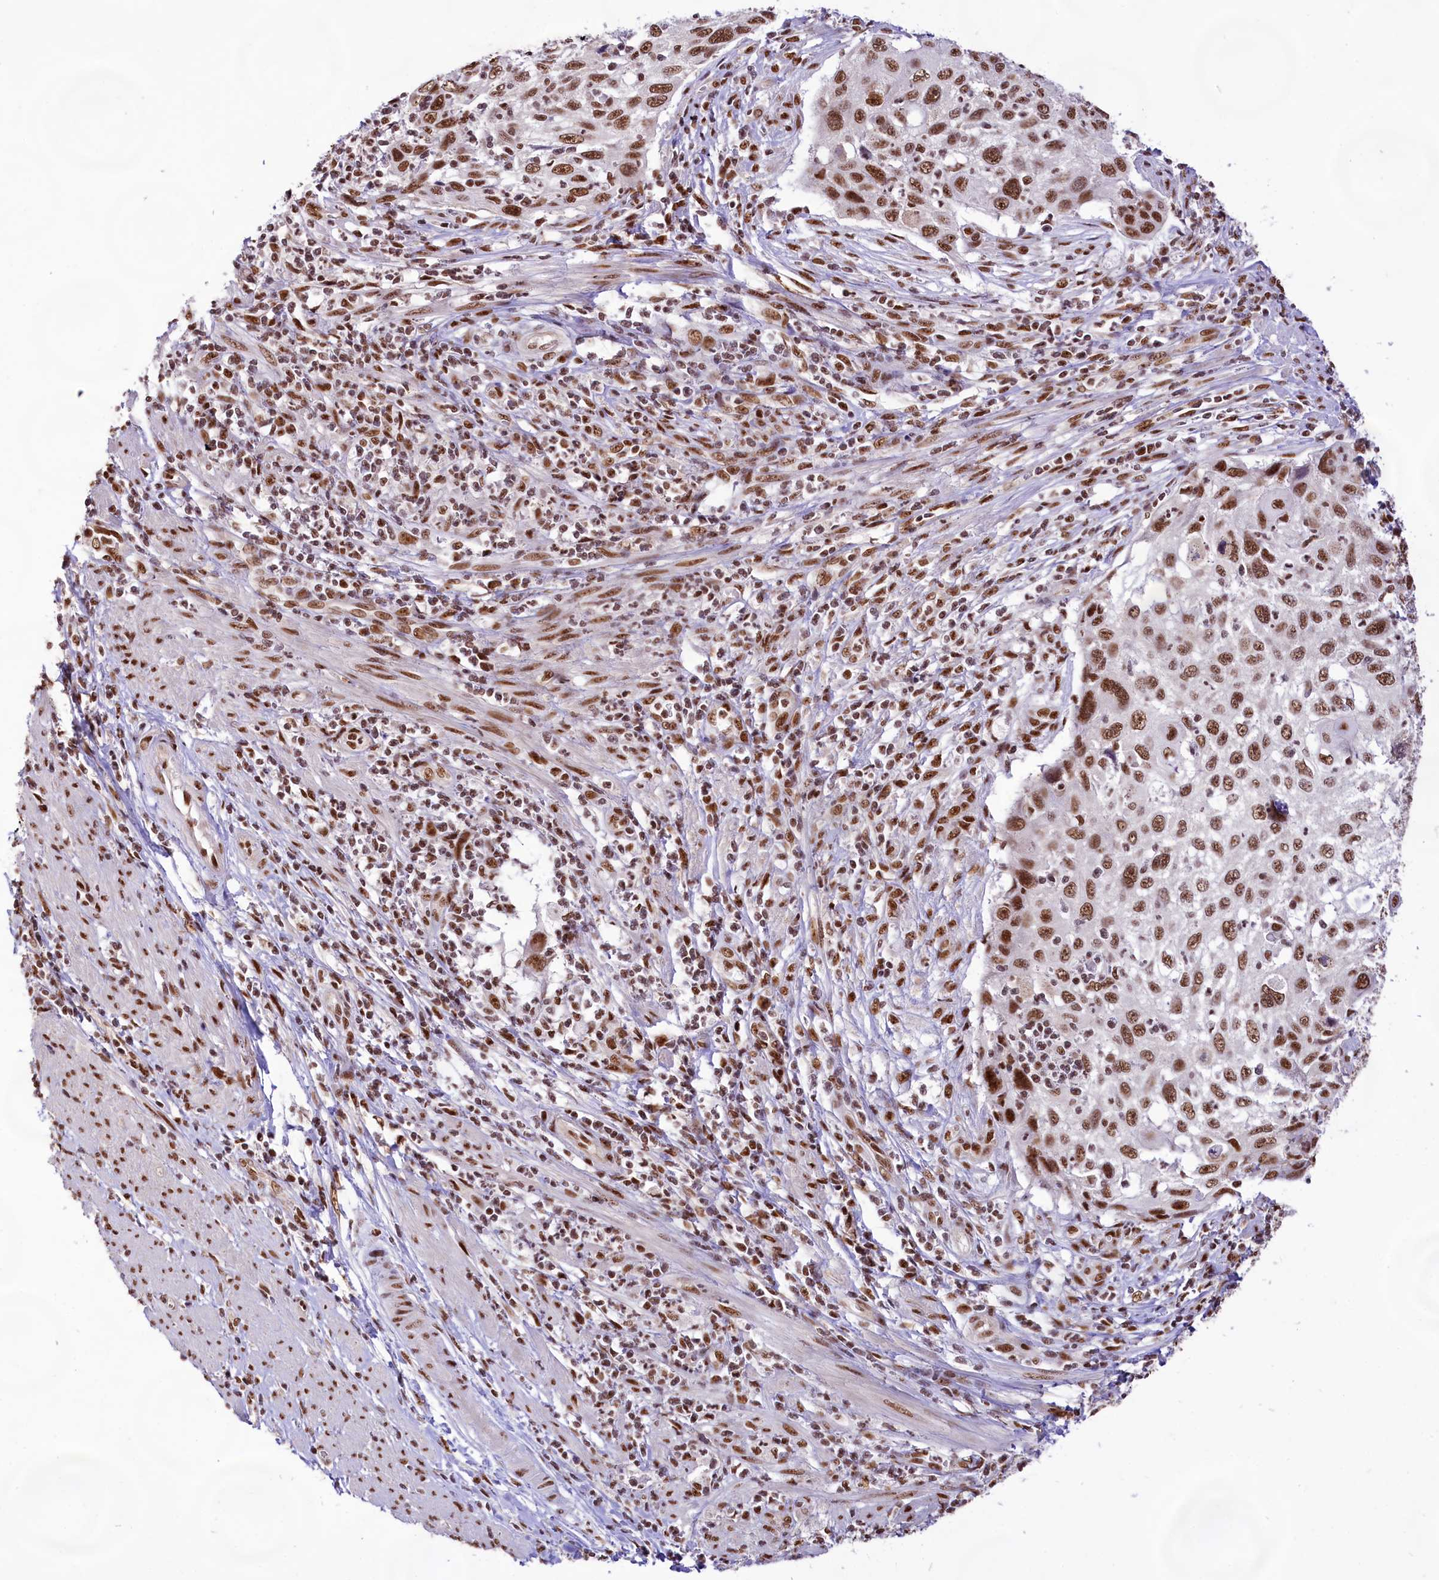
{"staining": {"intensity": "moderate", "quantity": ">75%", "location": "nuclear"}, "tissue": "cervical cancer", "cell_type": "Tumor cells", "image_type": "cancer", "snomed": [{"axis": "morphology", "description": "Squamous cell carcinoma, NOS"}, {"axis": "topography", "description": "Cervix"}], "caption": "Cervical cancer stained with a brown dye reveals moderate nuclear positive expression in approximately >75% of tumor cells.", "gene": "HIRA", "patient": {"sex": "female", "age": 70}}